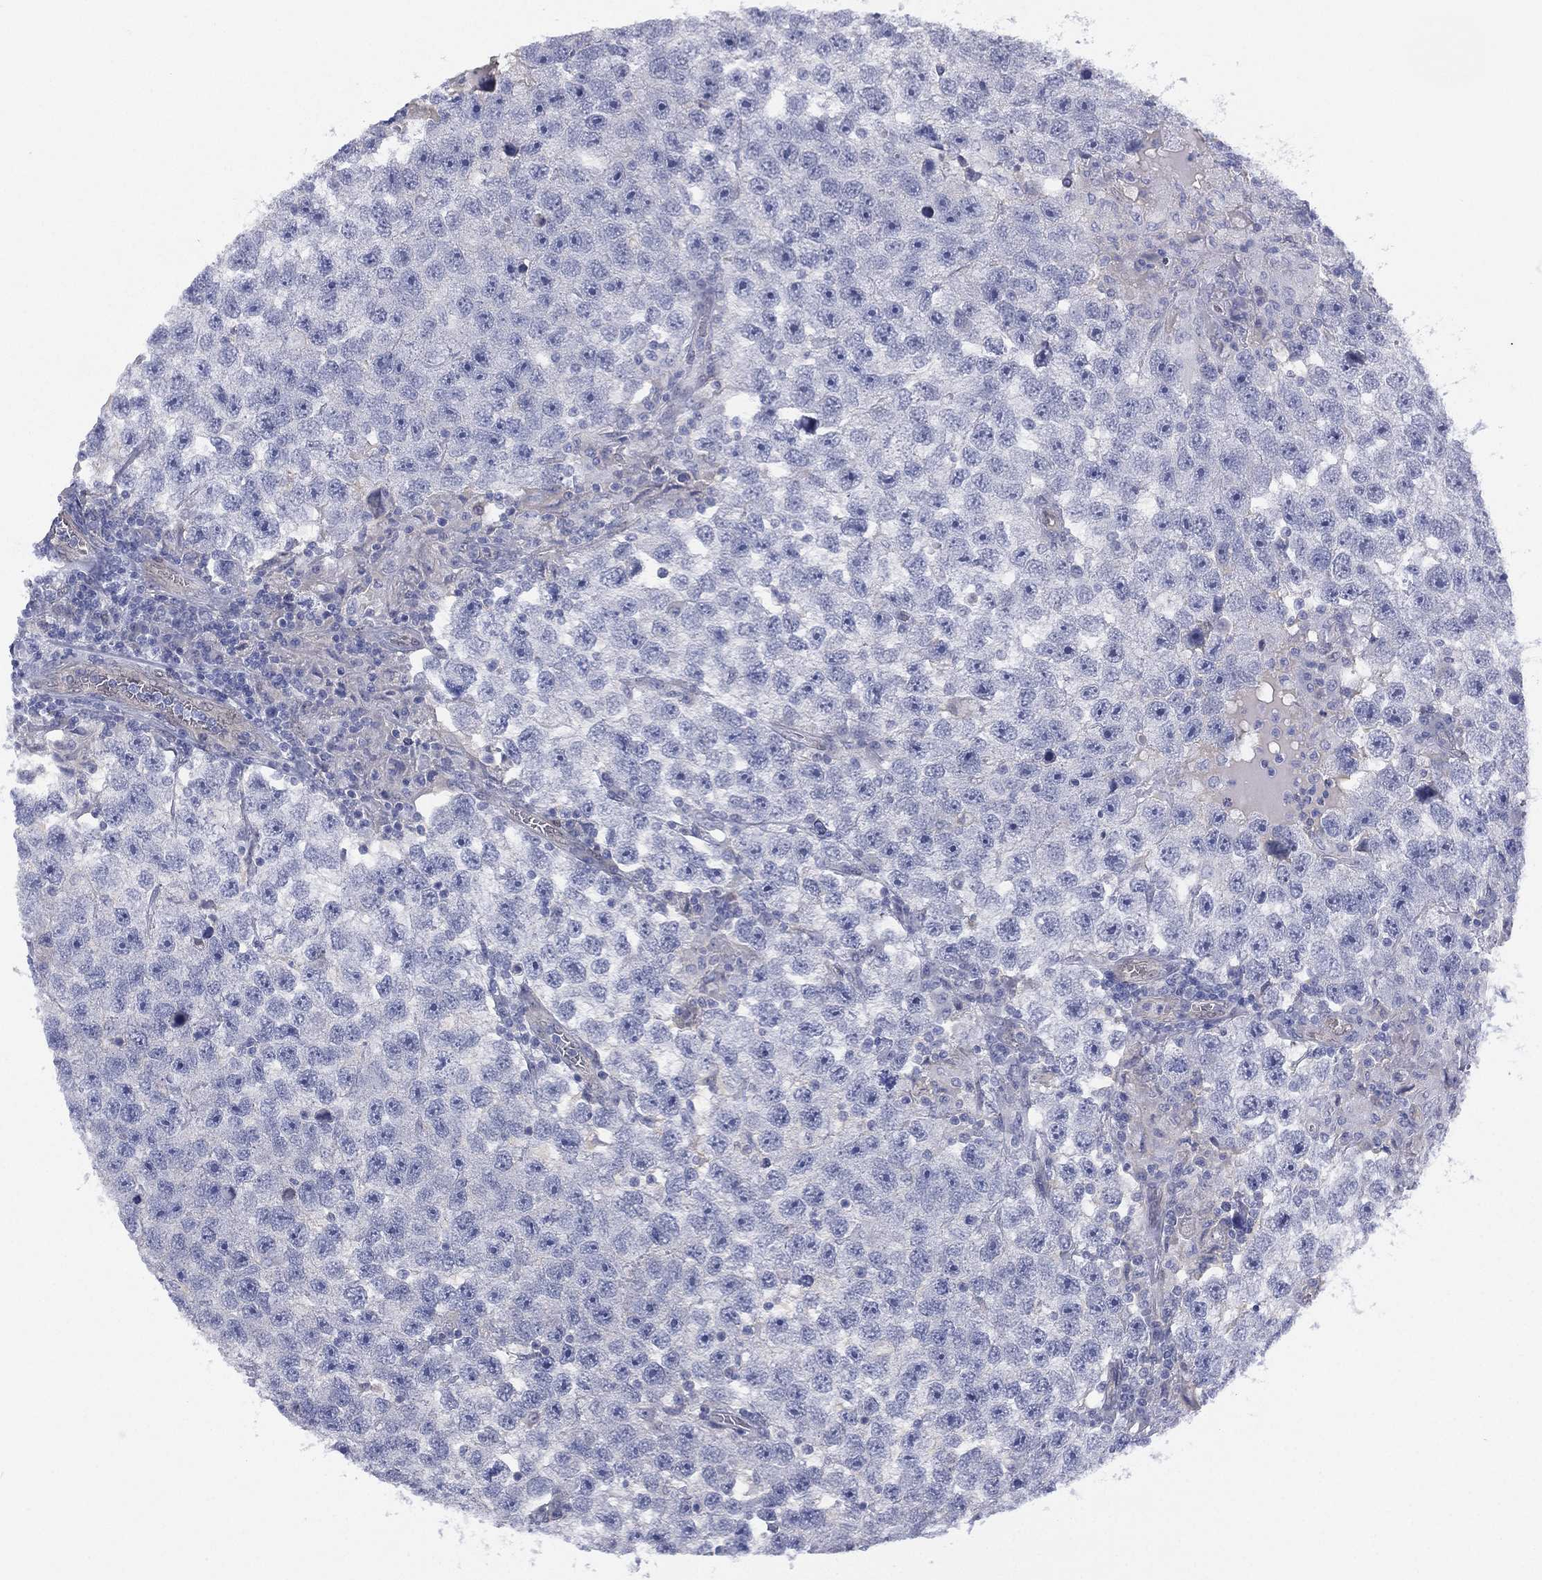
{"staining": {"intensity": "negative", "quantity": "none", "location": "none"}, "tissue": "testis cancer", "cell_type": "Tumor cells", "image_type": "cancer", "snomed": [{"axis": "morphology", "description": "Seminoma, NOS"}, {"axis": "topography", "description": "Testis"}], "caption": "High power microscopy image of an immunohistochemistry micrograph of seminoma (testis), revealing no significant positivity in tumor cells.", "gene": "DDAH1", "patient": {"sex": "male", "age": 26}}